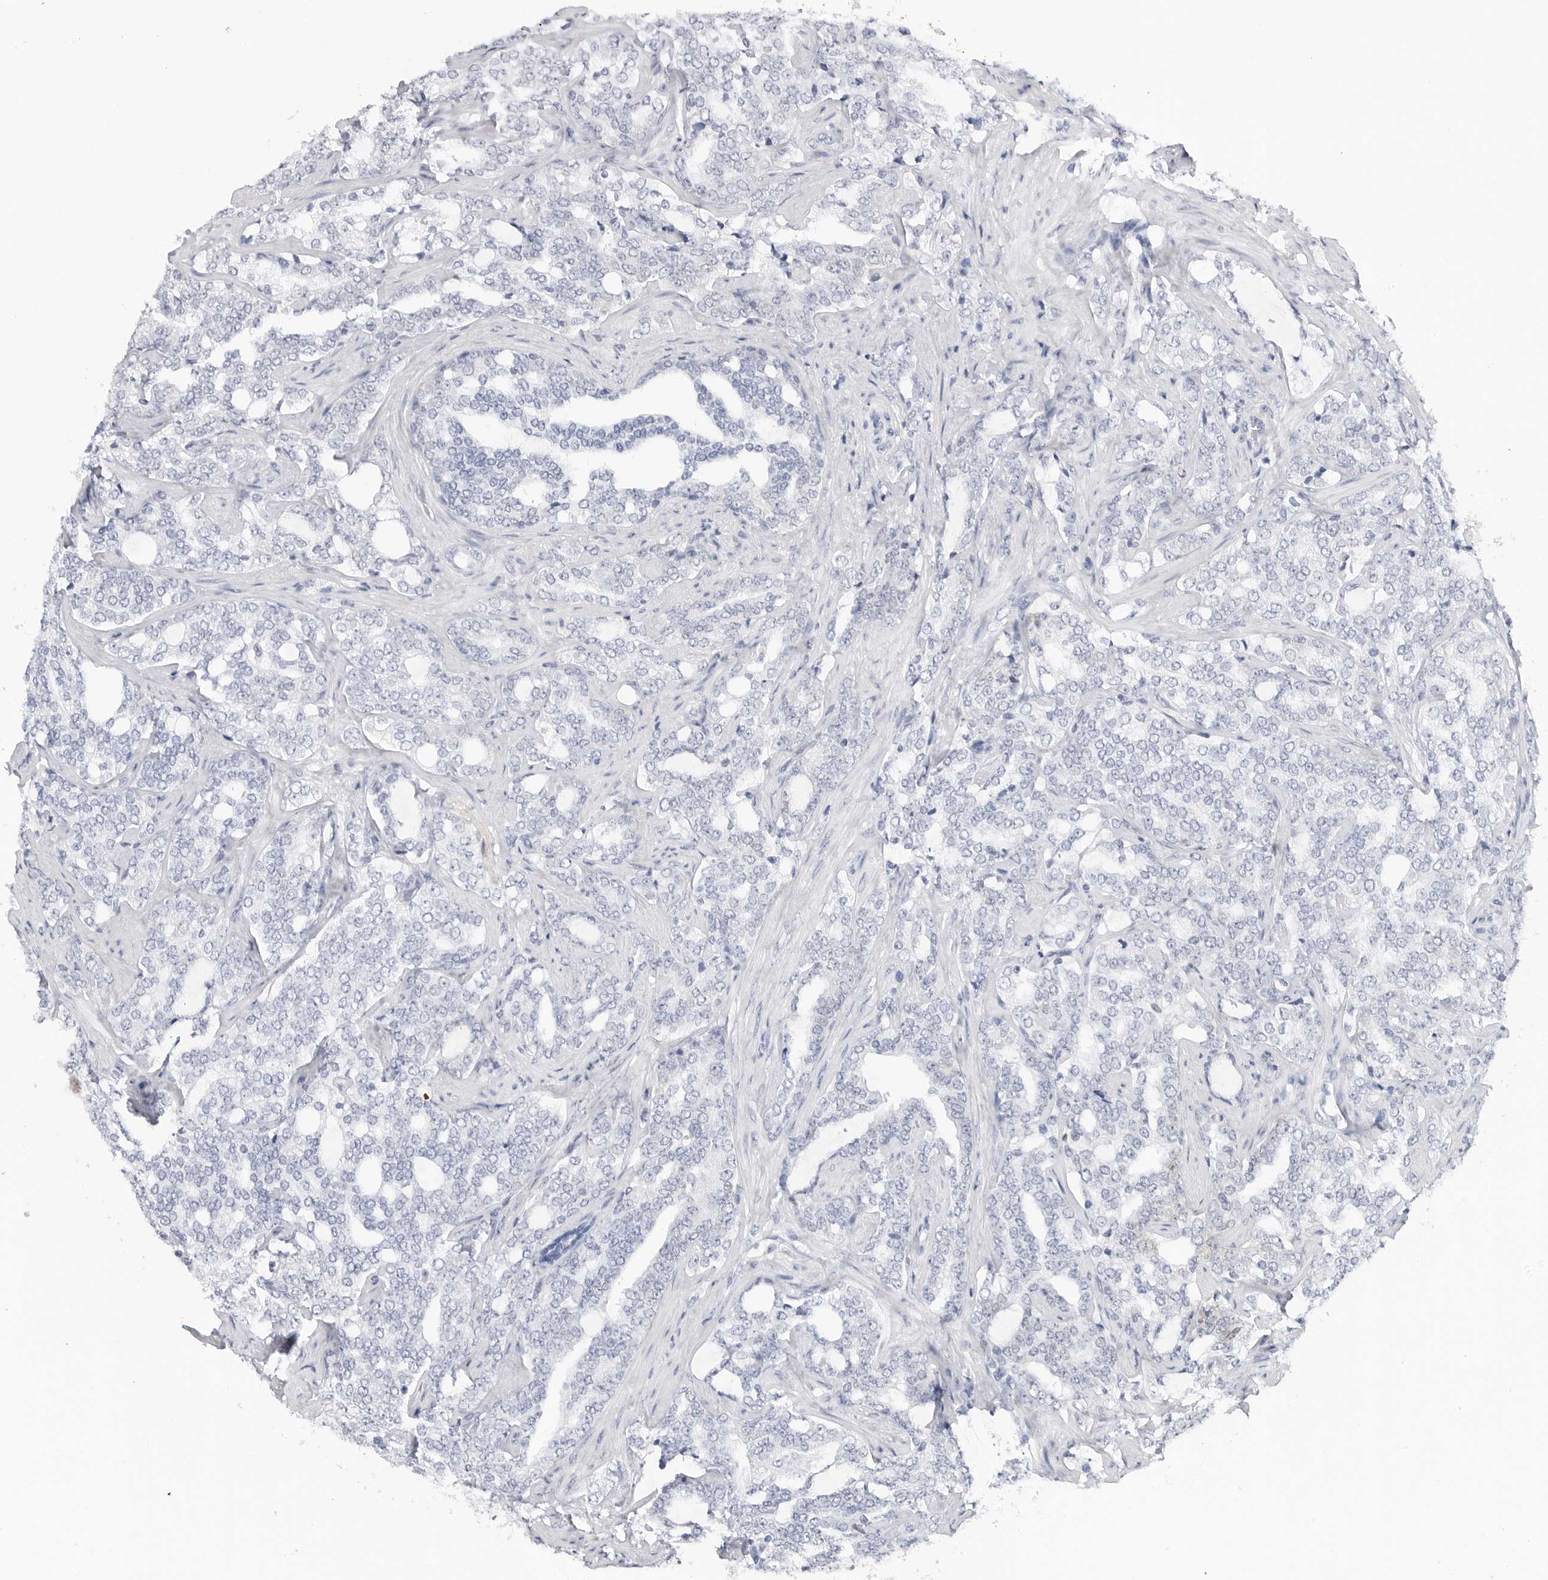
{"staining": {"intensity": "negative", "quantity": "none", "location": "none"}, "tissue": "prostate cancer", "cell_type": "Tumor cells", "image_type": "cancer", "snomed": [{"axis": "morphology", "description": "Adenocarcinoma, High grade"}, {"axis": "topography", "description": "Prostate"}], "caption": "There is no significant staining in tumor cells of prostate cancer.", "gene": "SLC19A1", "patient": {"sex": "male", "age": 64}}